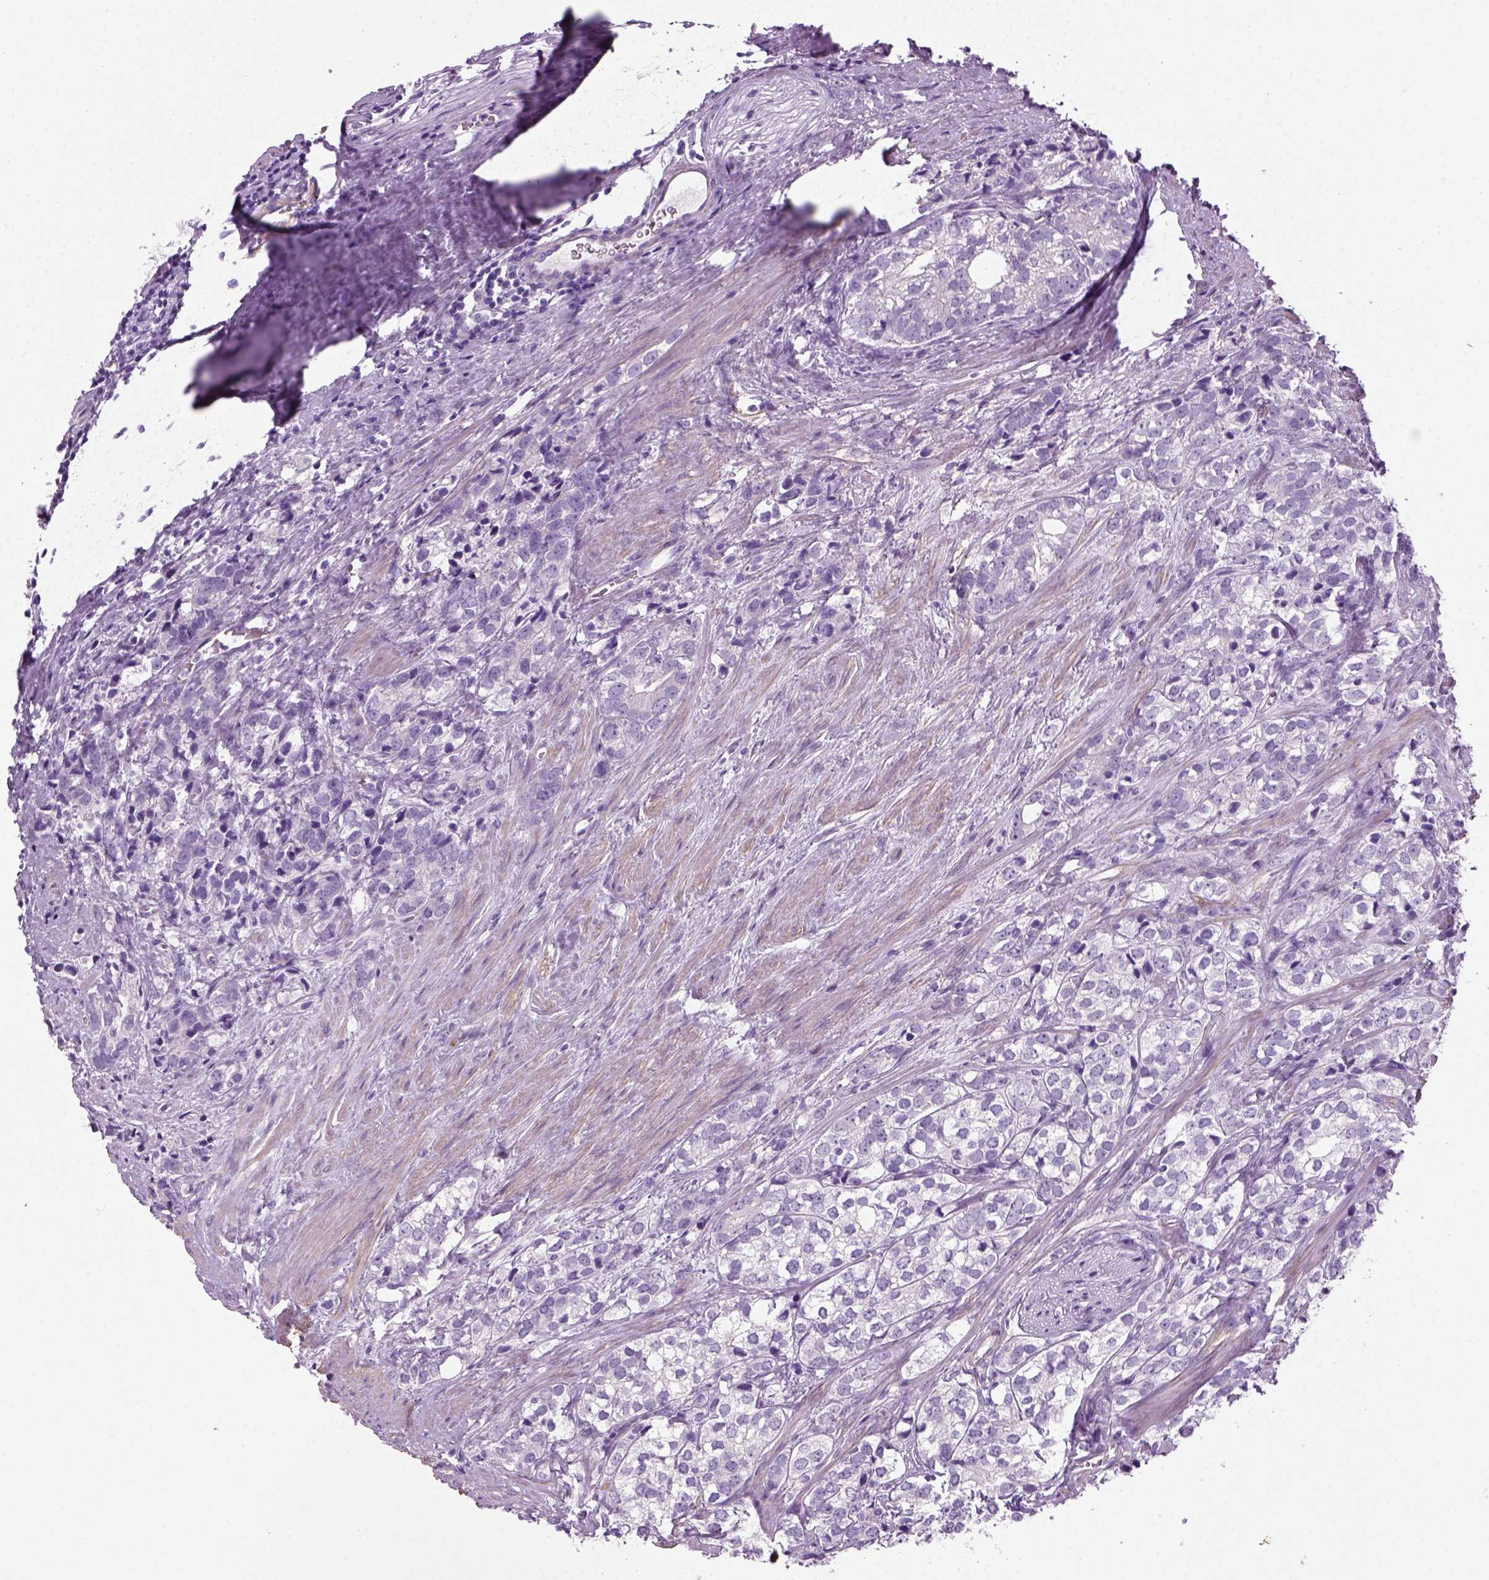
{"staining": {"intensity": "negative", "quantity": "none", "location": "none"}, "tissue": "prostate cancer", "cell_type": "Tumor cells", "image_type": "cancer", "snomed": [{"axis": "morphology", "description": "Adenocarcinoma, NOS"}, {"axis": "topography", "description": "Prostate and seminal vesicle, NOS"}], "caption": "Micrograph shows no significant protein positivity in tumor cells of prostate cancer.", "gene": "FAM161A", "patient": {"sex": "male", "age": 63}}